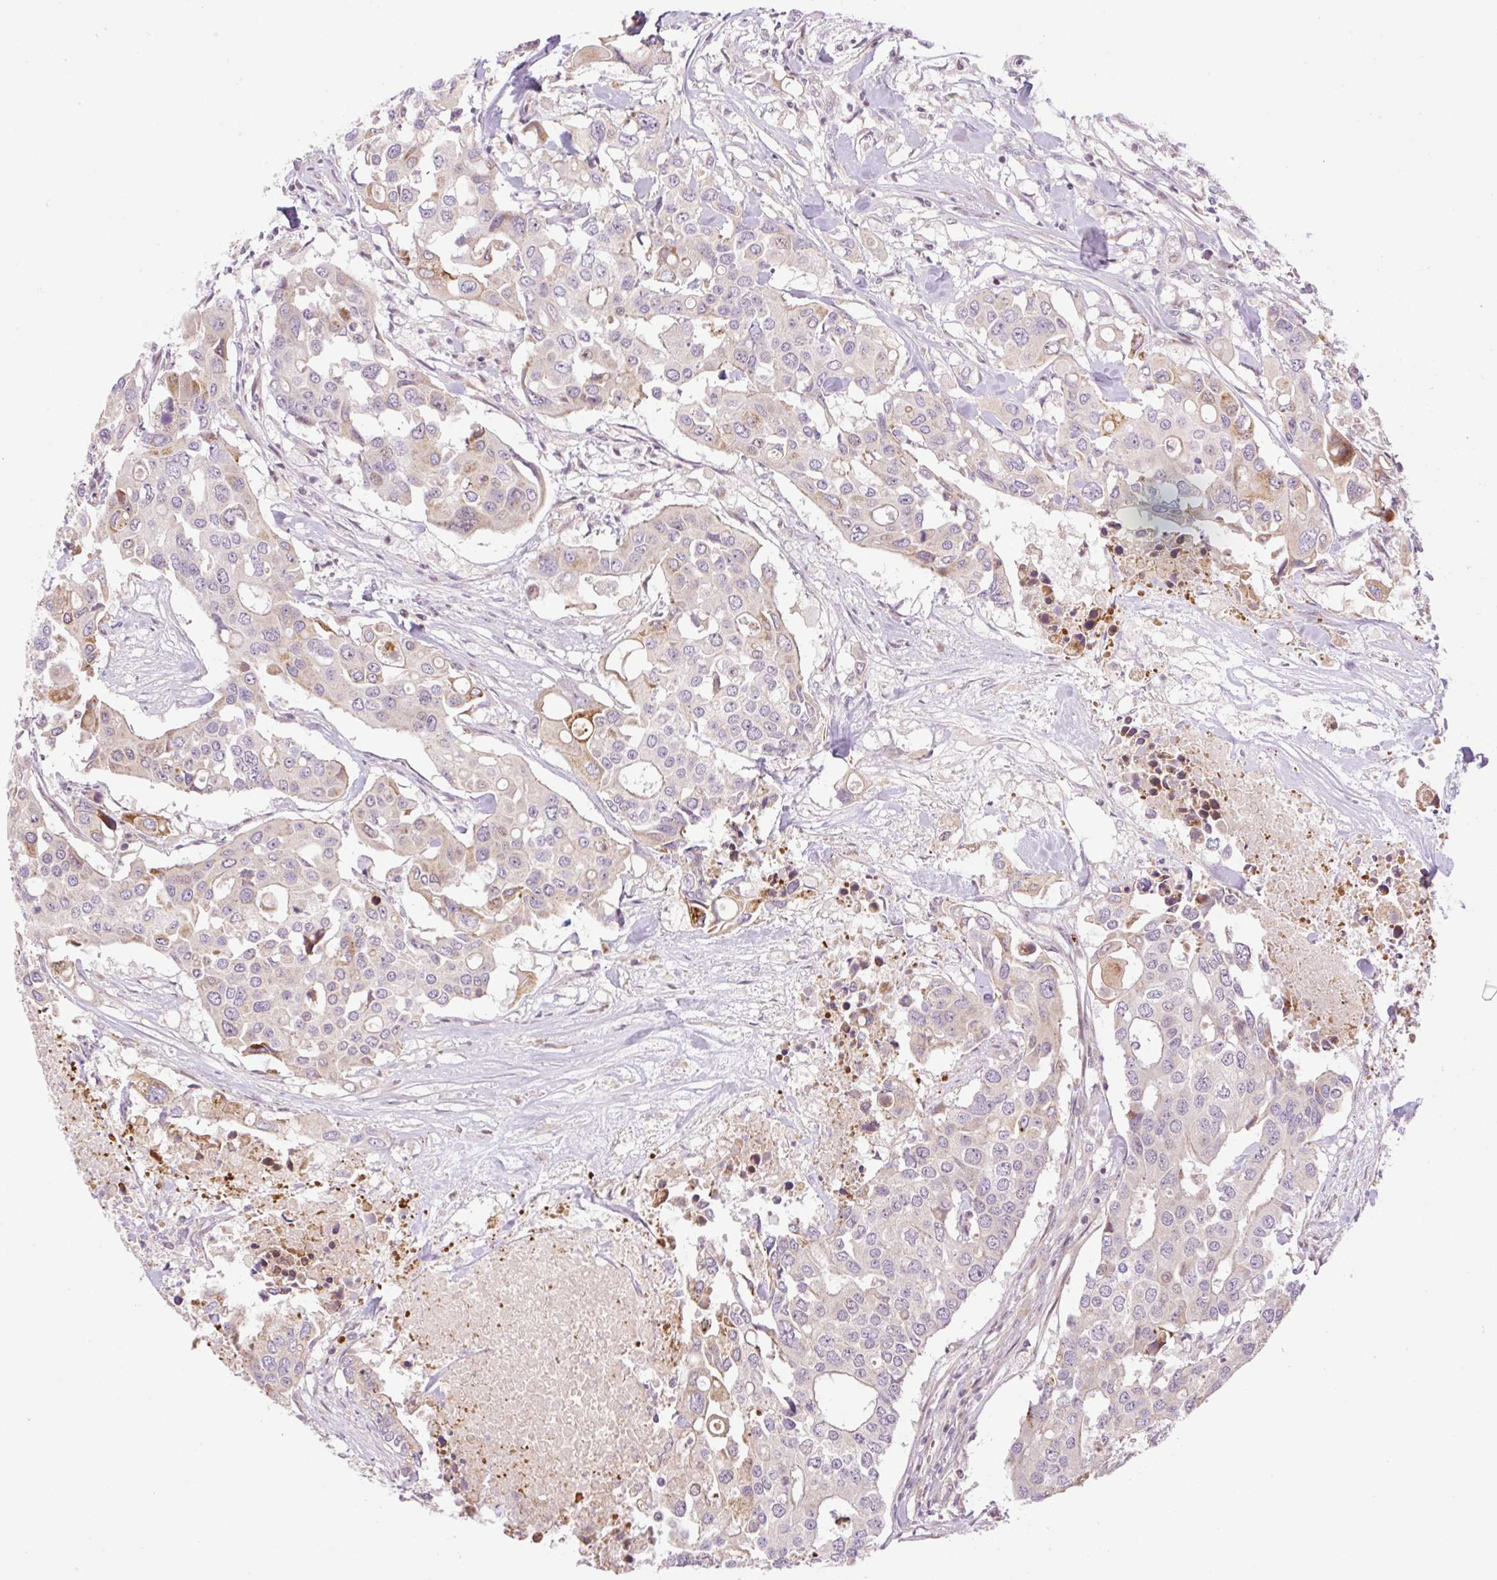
{"staining": {"intensity": "moderate", "quantity": "<25%", "location": "cytoplasmic/membranous"}, "tissue": "colorectal cancer", "cell_type": "Tumor cells", "image_type": "cancer", "snomed": [{"axis": "morphology", "description": "Adenocarcinoma, NOS"}, {"axis": "topography", "description": "Colon"}], "caption": "Human colorectal adenocarcinoma stained with a protein marker reveals moderate staining in tumor cells.", "gene": "ZNF394", "patient": {"sex": "male", "age": 77}}